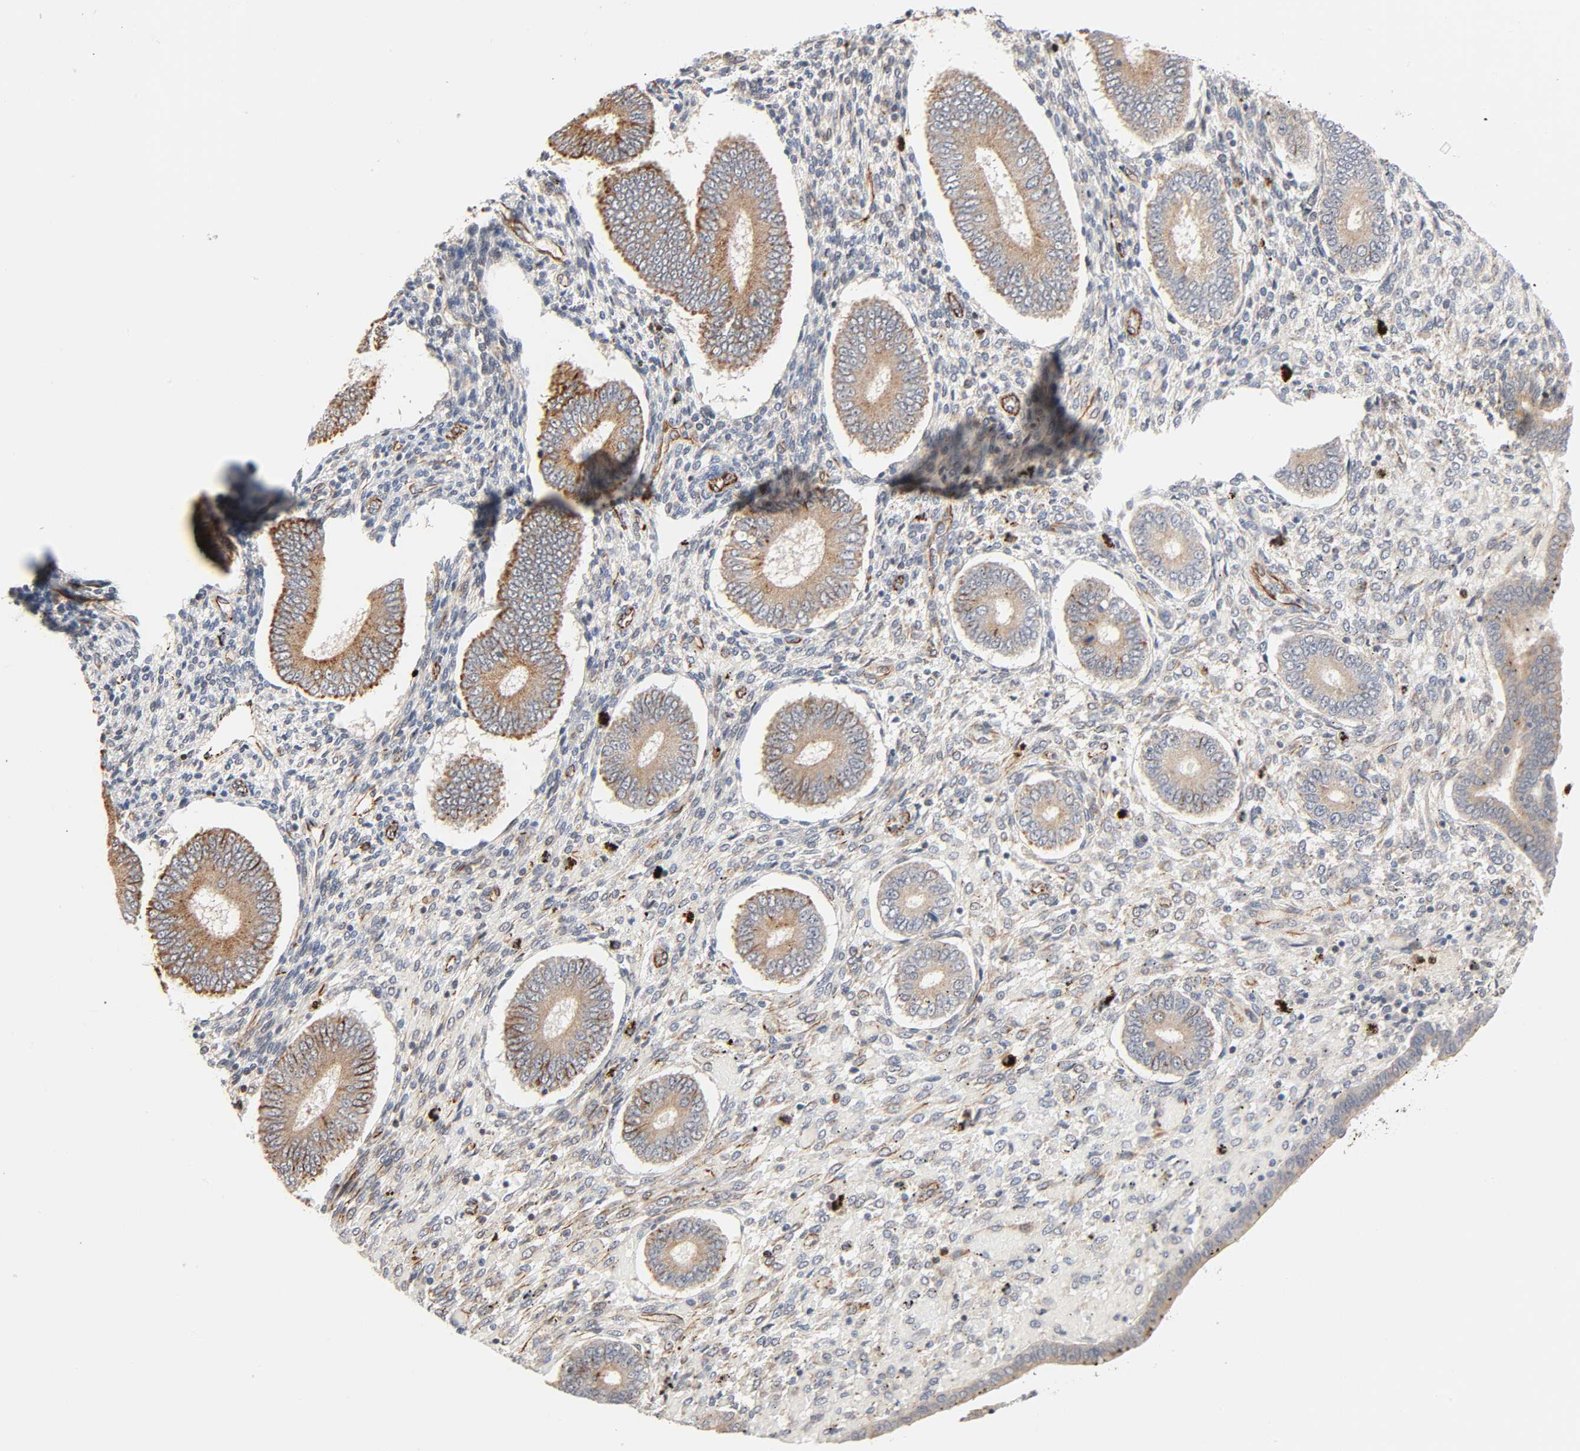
{"staining": {"intensity": "moderate", "quantity": "25%-75%", "location": "cytoplasmic/membranous"}, "tissue": "endometrium", "cell_type": "Cells in endometrial stroma", "image_type": "normal", "snomed": [{"axis": "morphology", "description": "Normal tissue, NOS"}, {"axis": "topography", "description": "Endometrium"}], "caption": "Immunohistochemistry of normal endometrium exhibits medium levels of moderate cytoplasmic/membranous staining in approximately 25%-75% of cells in endometrial stroma. Nuclei are stained in blue.", "gene": "REEP5", "patient": {"sex": "female", "age": 42}}